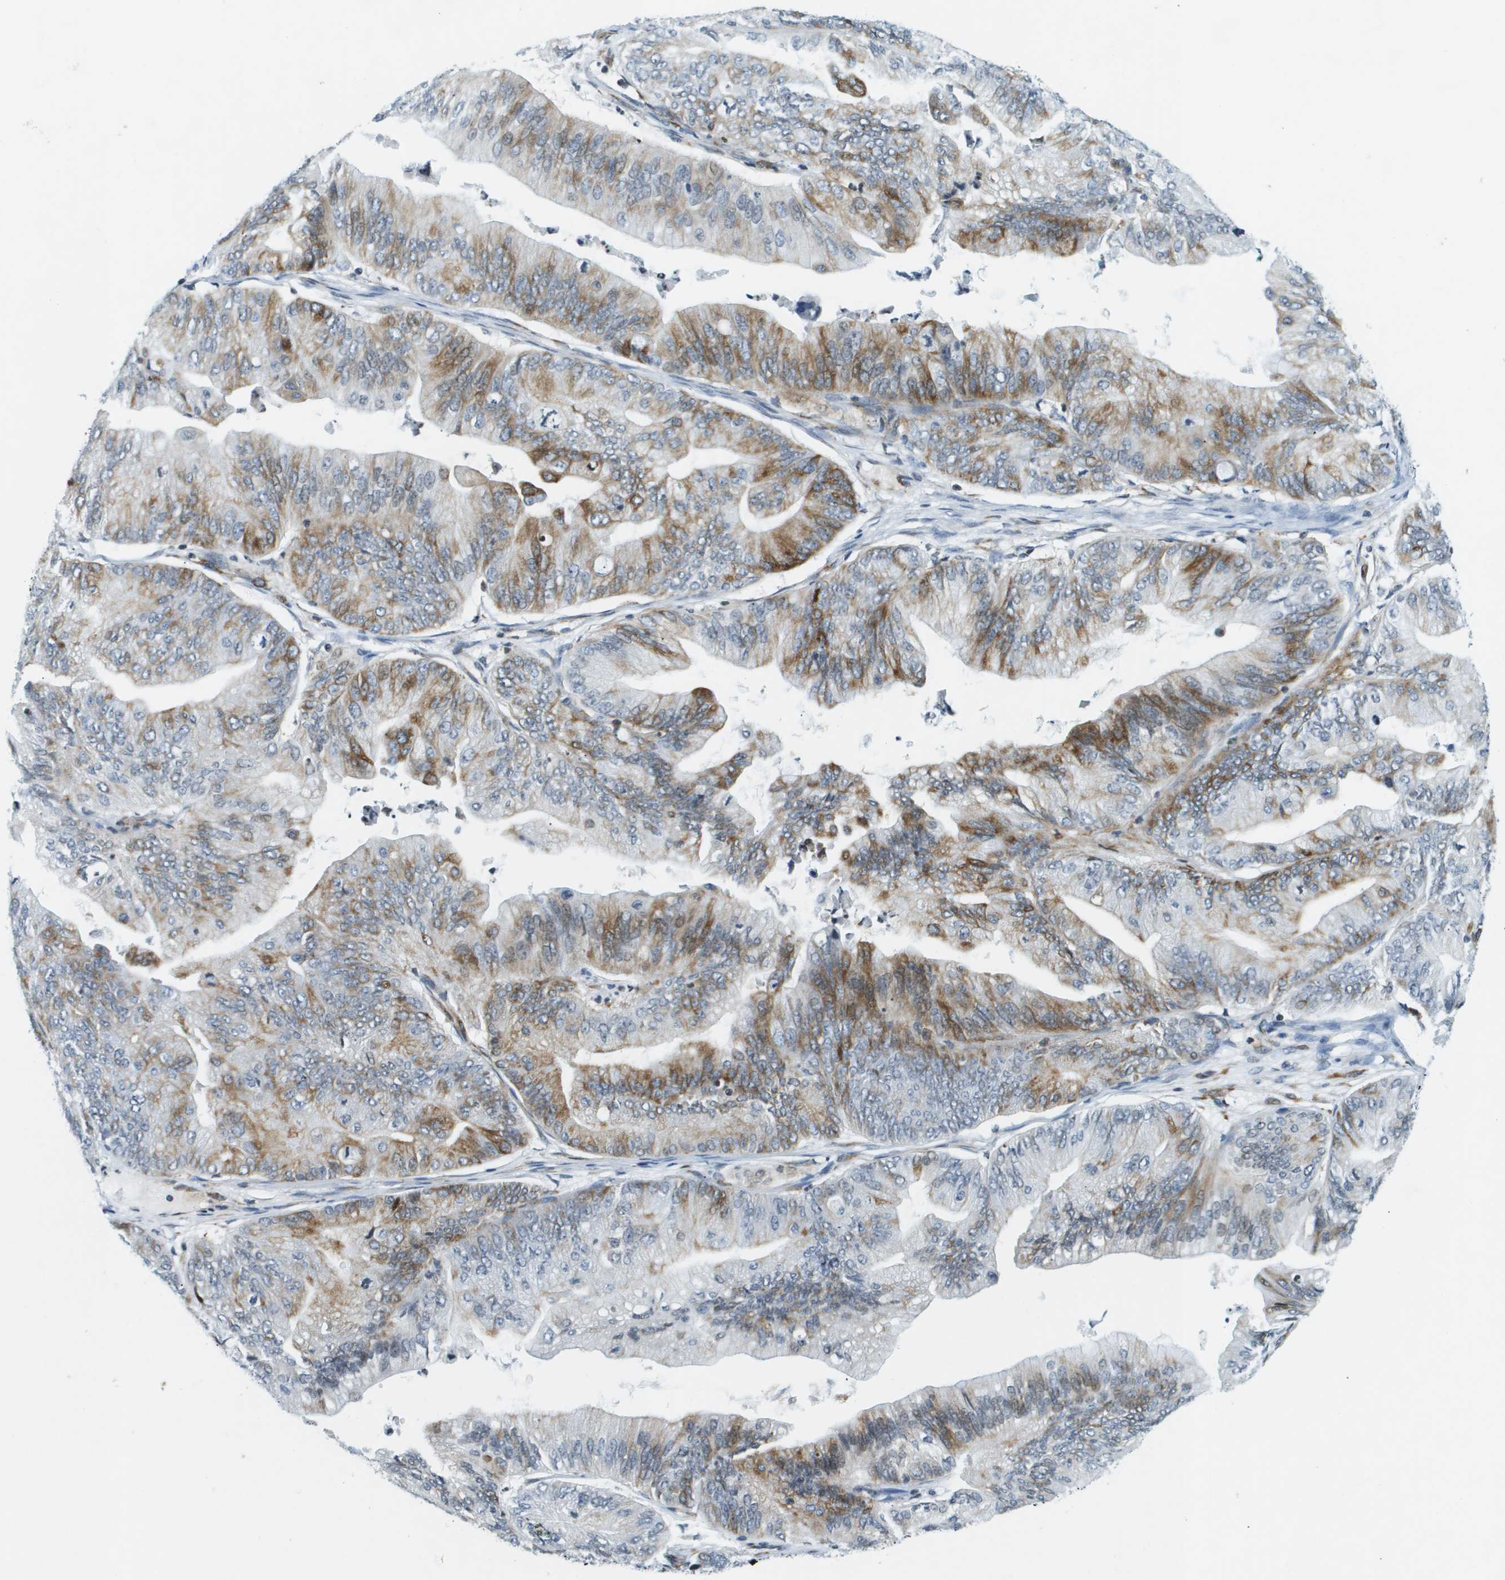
{"staining": {"intensity": "moderate", "quantity": "25%-75%", "location": "cytoplasmic/membranous"}, "tissue": "ovarian cancer", "cell_type": "Tumor cells", "image_type": "cancer", "snomed": [{"axis": "morphology", "description": "Cystadenocarcinoma, mucinous, NOS"}, {"axis": "topography", "description": "Ovary"}], "caption": "Human mucinous cystadenocarcinoma (ovarian) stained with a protein marker exhibits moderate staining in tumor cells.", "gene": "UVRAG", "patient": {"sex": "female", "age": 61}}